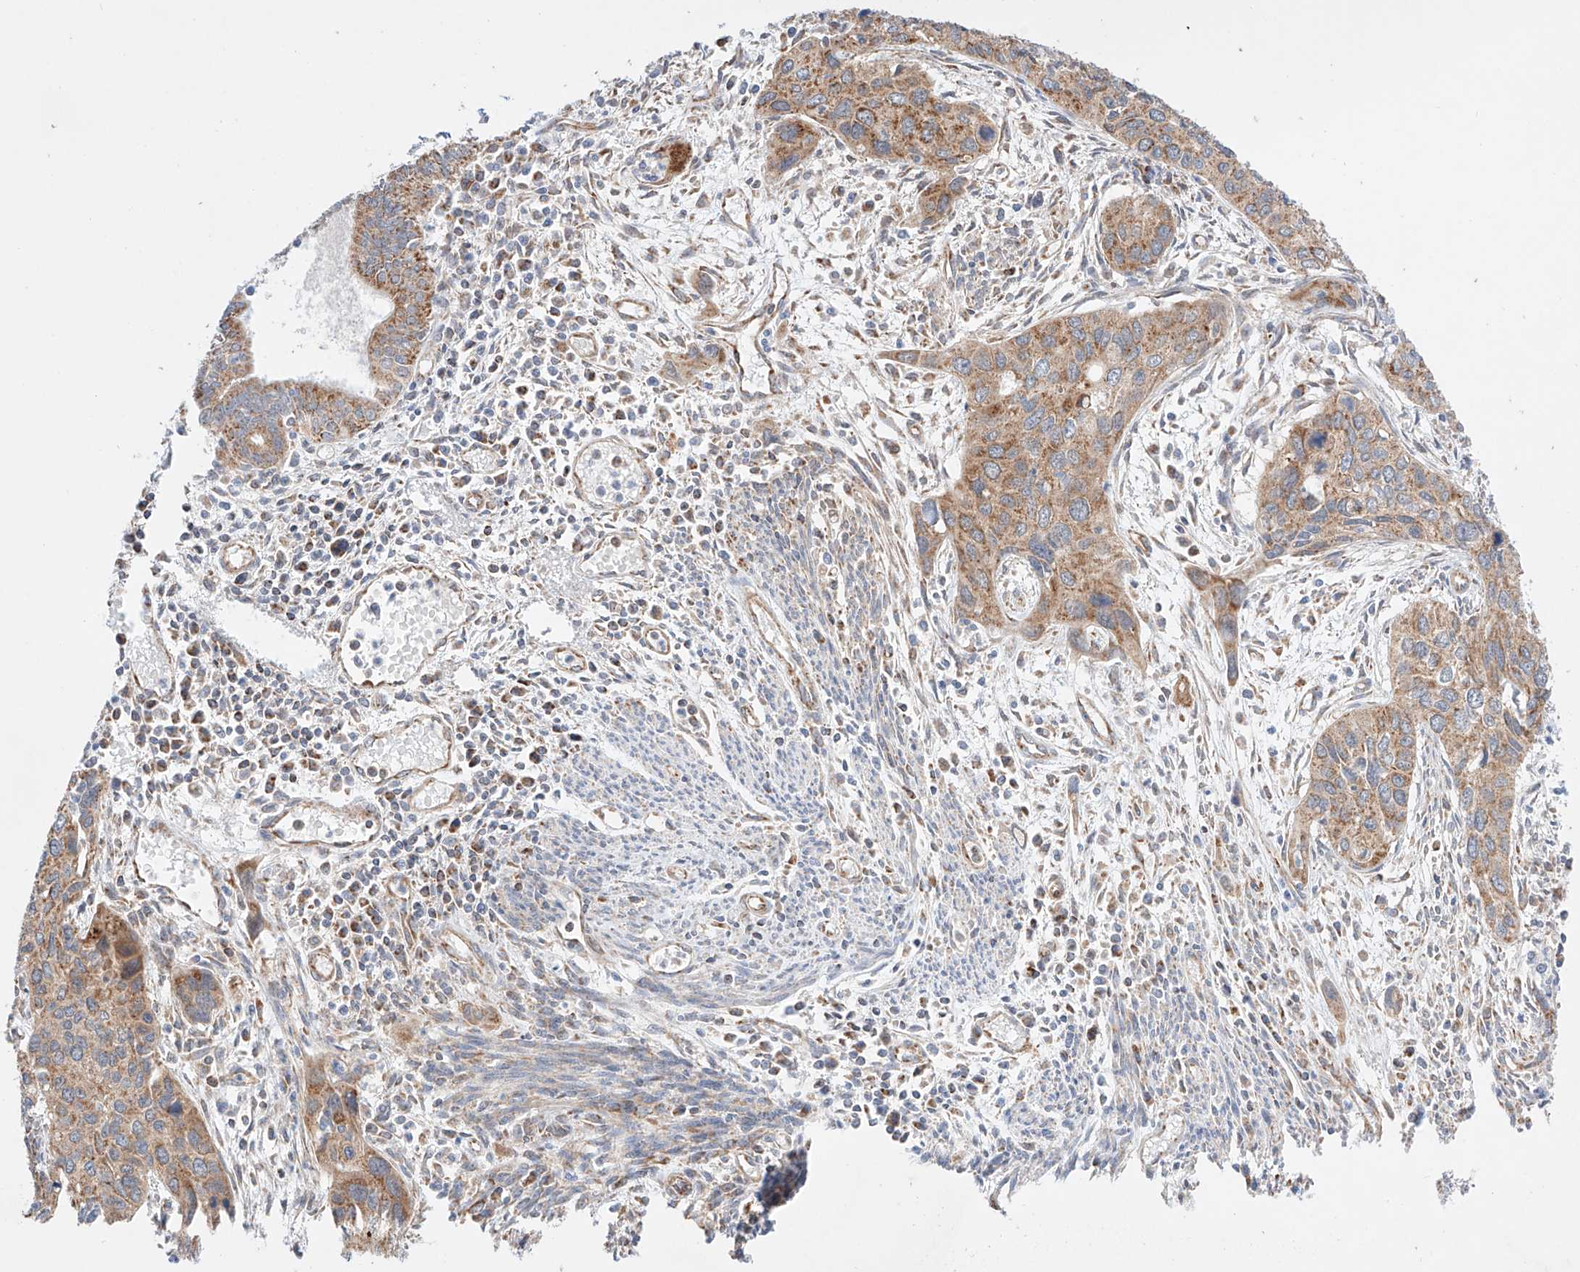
{"staining": {"intensity": "moderate", "quantity": ">75%", "location": "cytoplasmic/membranous"}, "tissue": "cervical cancer", "cell_type": "Tumor cells", "image_type": "cancer", "snomed": [{"axis": "morphology", "description": "Squamous cell carcinoma, NOS"}, {"axis": "topography", "description": "Cervix"}], "caption": "Immunohistochemistry staining of cervical cancer, which displays medium levels of moderate cytoplasmic/membranous expression in about >75% of tumor cells indicating moderate cytoplasmic/membranous protein positivity. The staining was performed using DAB (3,3'-diaminobenzidine) (brown) for protein detection and nuclei were counterstained in hematoxylin (blue).", "gene": "KTI12", "patient": {"sex": "female", "age": 55}}